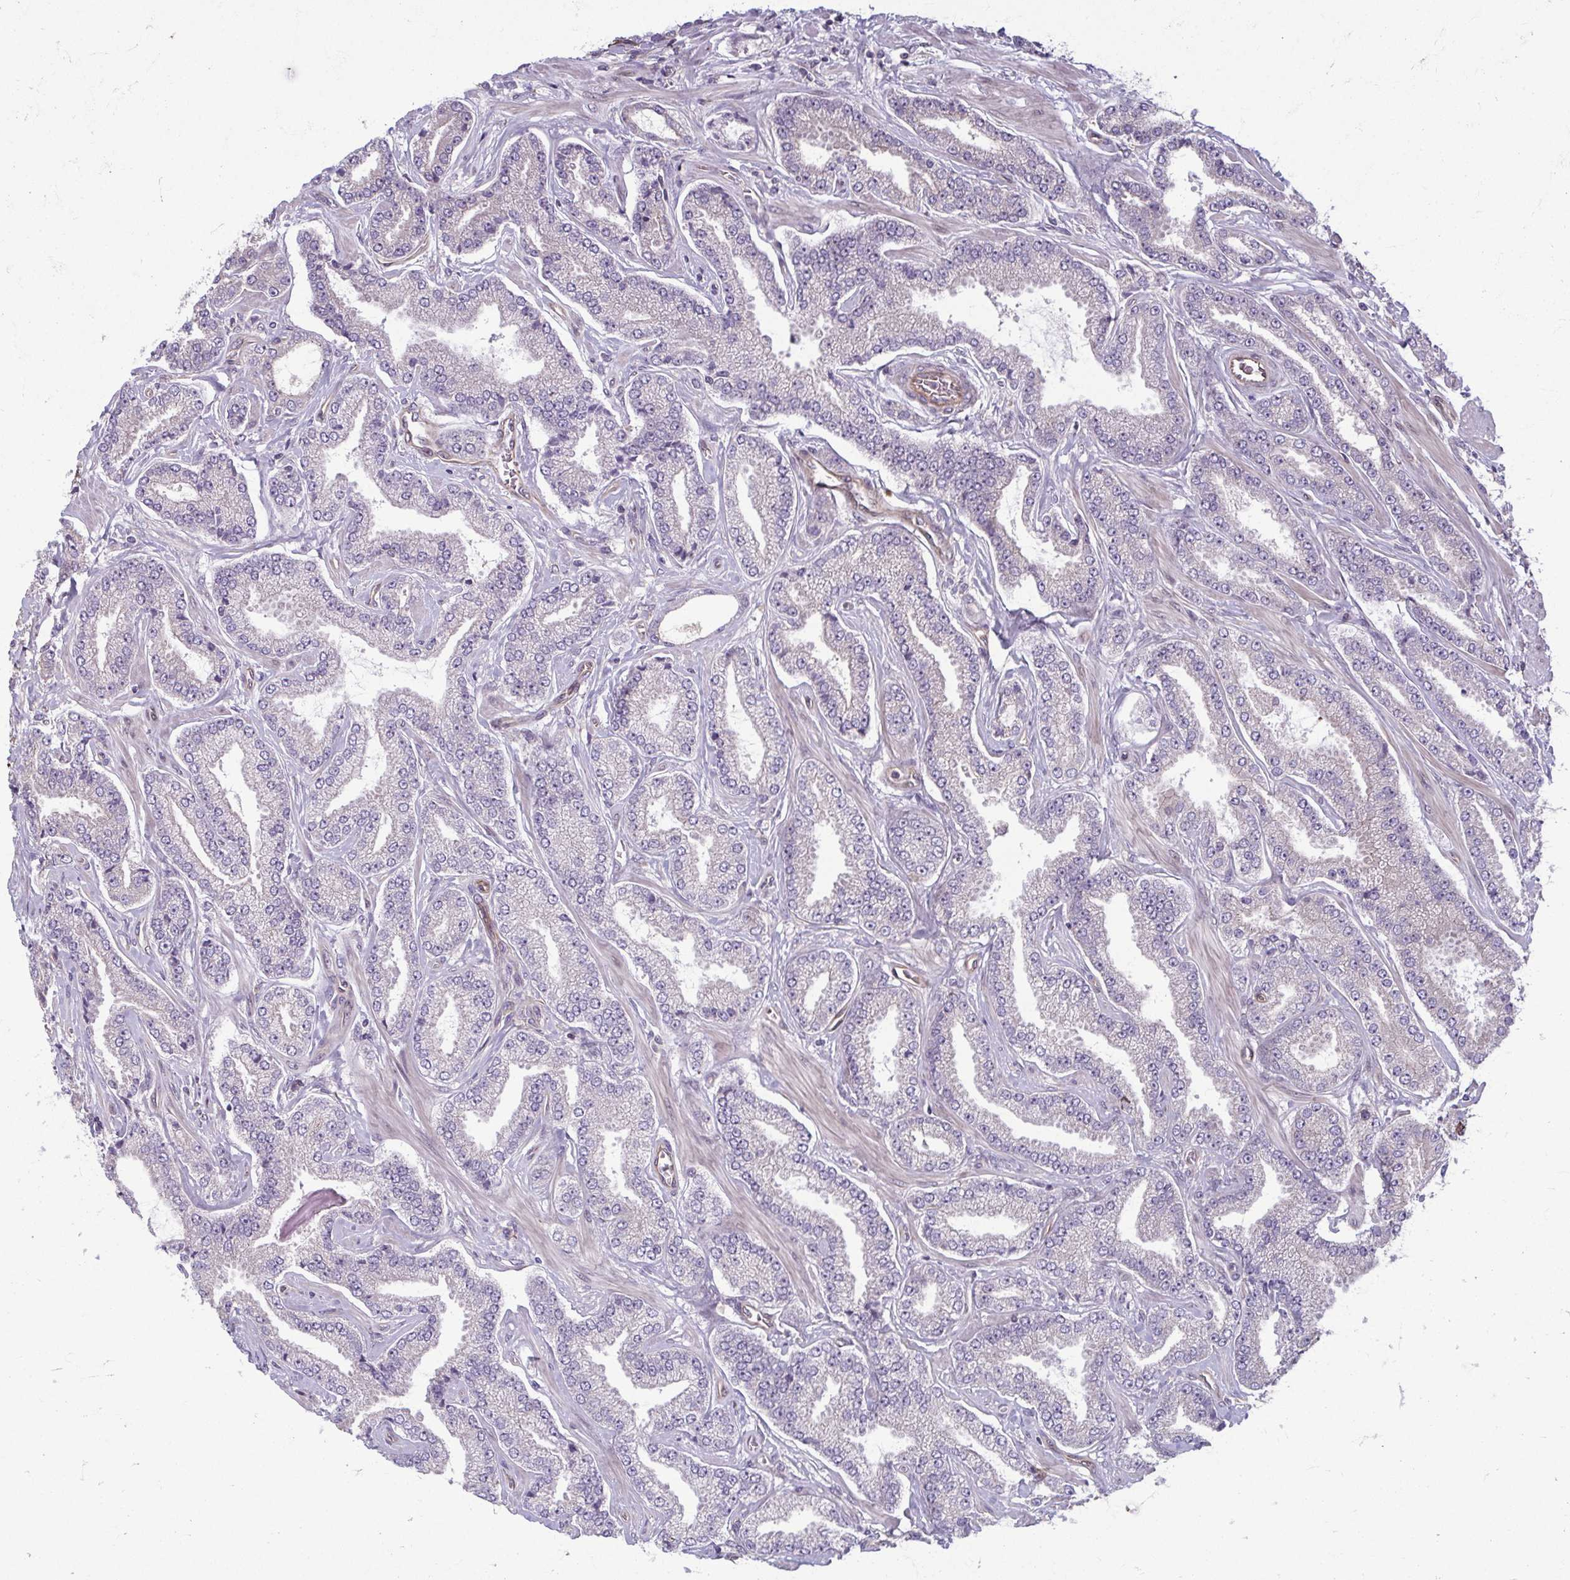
{"staining": {"intensity": "negative", "quantity": "none", "location": "none"}, "tissue": "prostate cancer", "cell_type": "Tumor cells", "image_type": "cancer", "snomed": [{"axis": "morphology", "description": "Adenocarcinoma, Low grade"}, {"axis": "topography", "description": "Prostate"}], "caption": "Immunohistochemistry (IHC) photomicrograph of low-grade adenocarcinoma (prostate) stained for a protein (brown), which demonstrates no expression in tumor cells.", "gene": "EID2B", "patient": {"sex": "male", "age": 55}}